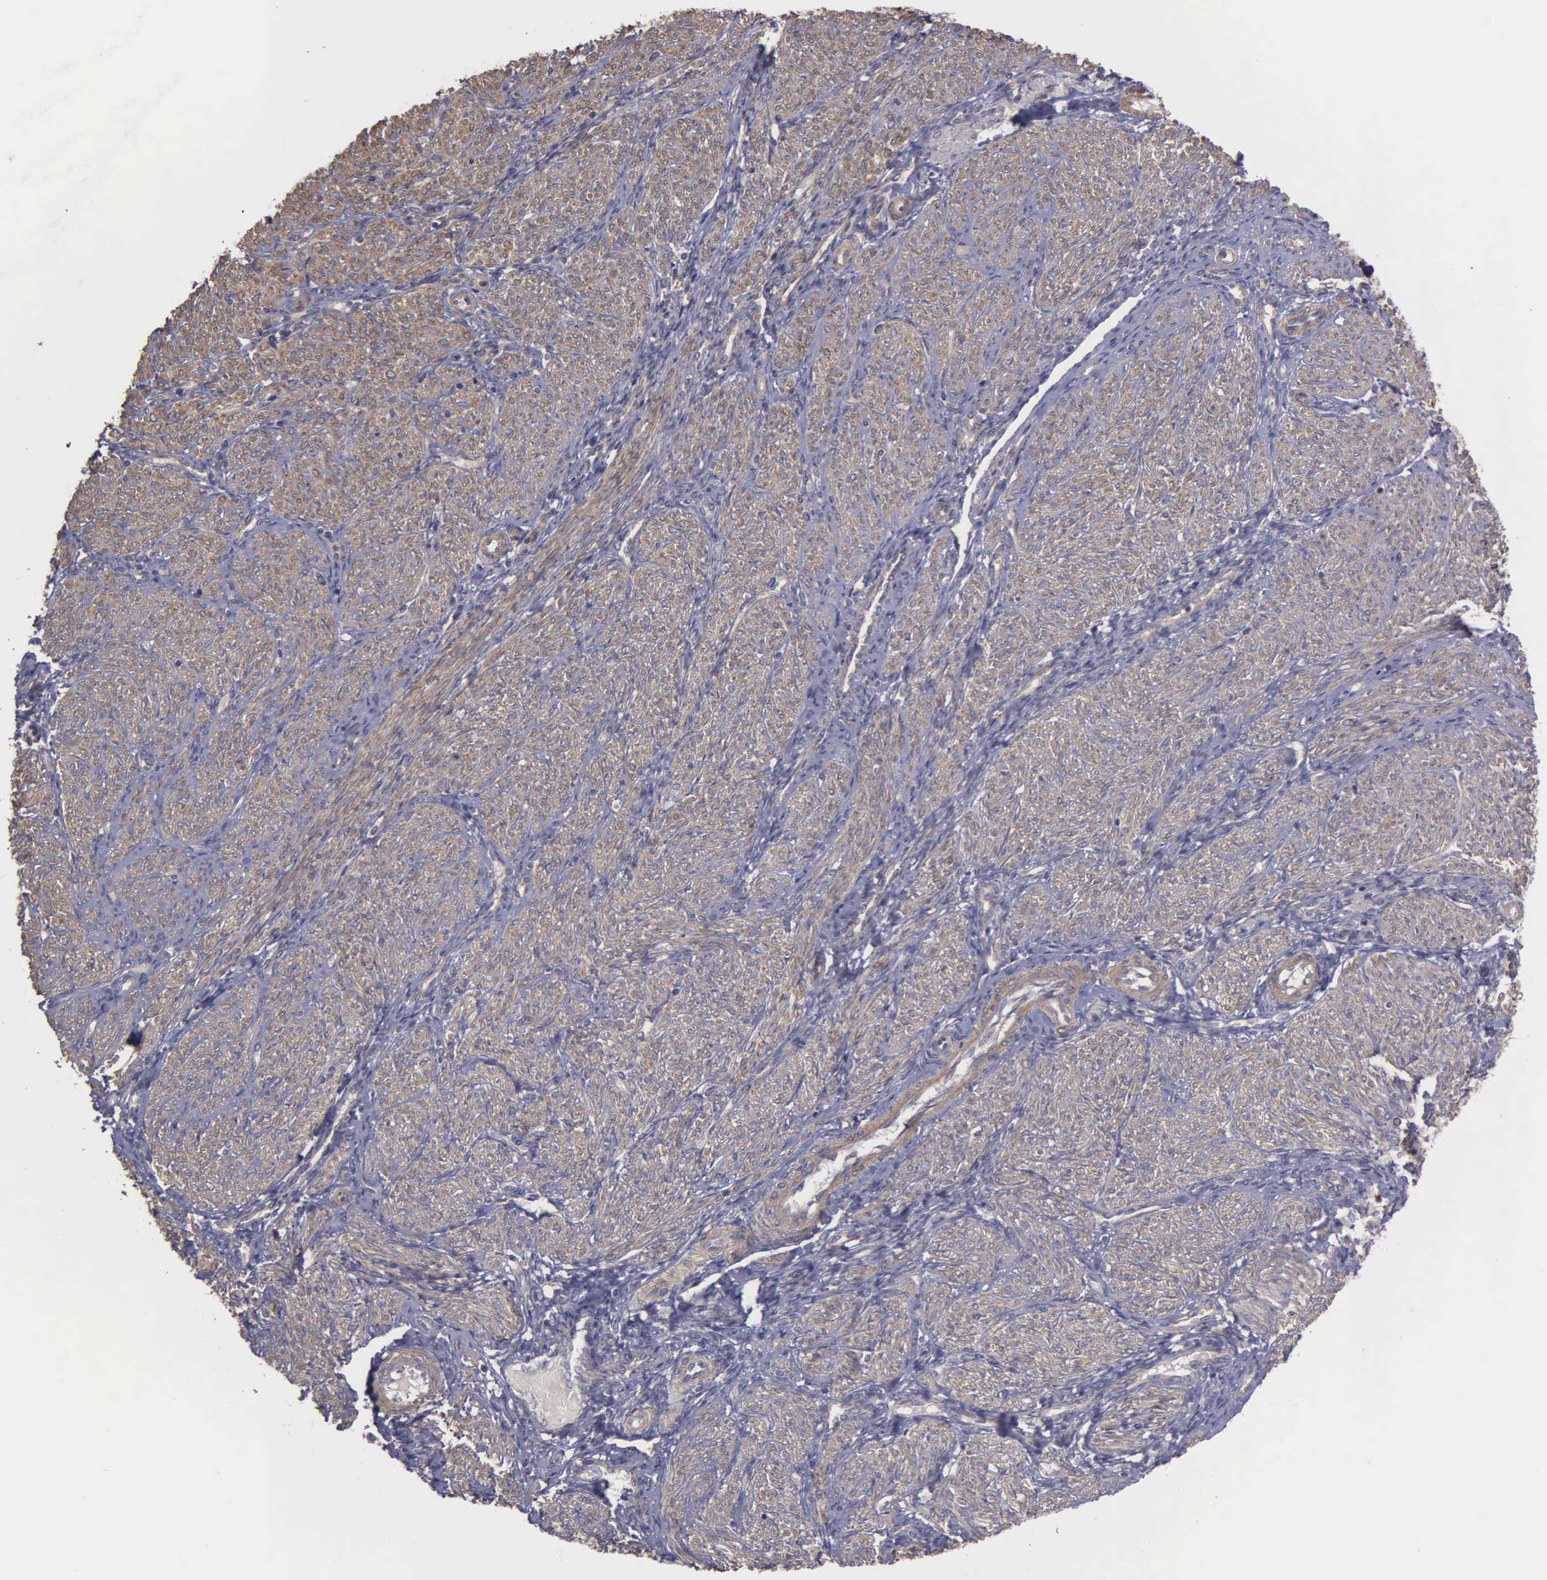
{"staining": {"intensity": "negative", "quantity": "none", "location": "none"}, "tissue": "endometrium", "cell_type": "Cells in endometrial stroma", "image_type": "normal", "snomed": [{"axis": "morphology", "description": "Normal tissue, NOS"}, {"axis": "topography", "description": "Endometrium"}], "caption": "DAB immunohistochemical staining of unremarkable endometrium demonstrates no significant expression in cells in endometrial stroma.", "gene": "RTL10", "patient": {"sex": "female", "age": 36}}